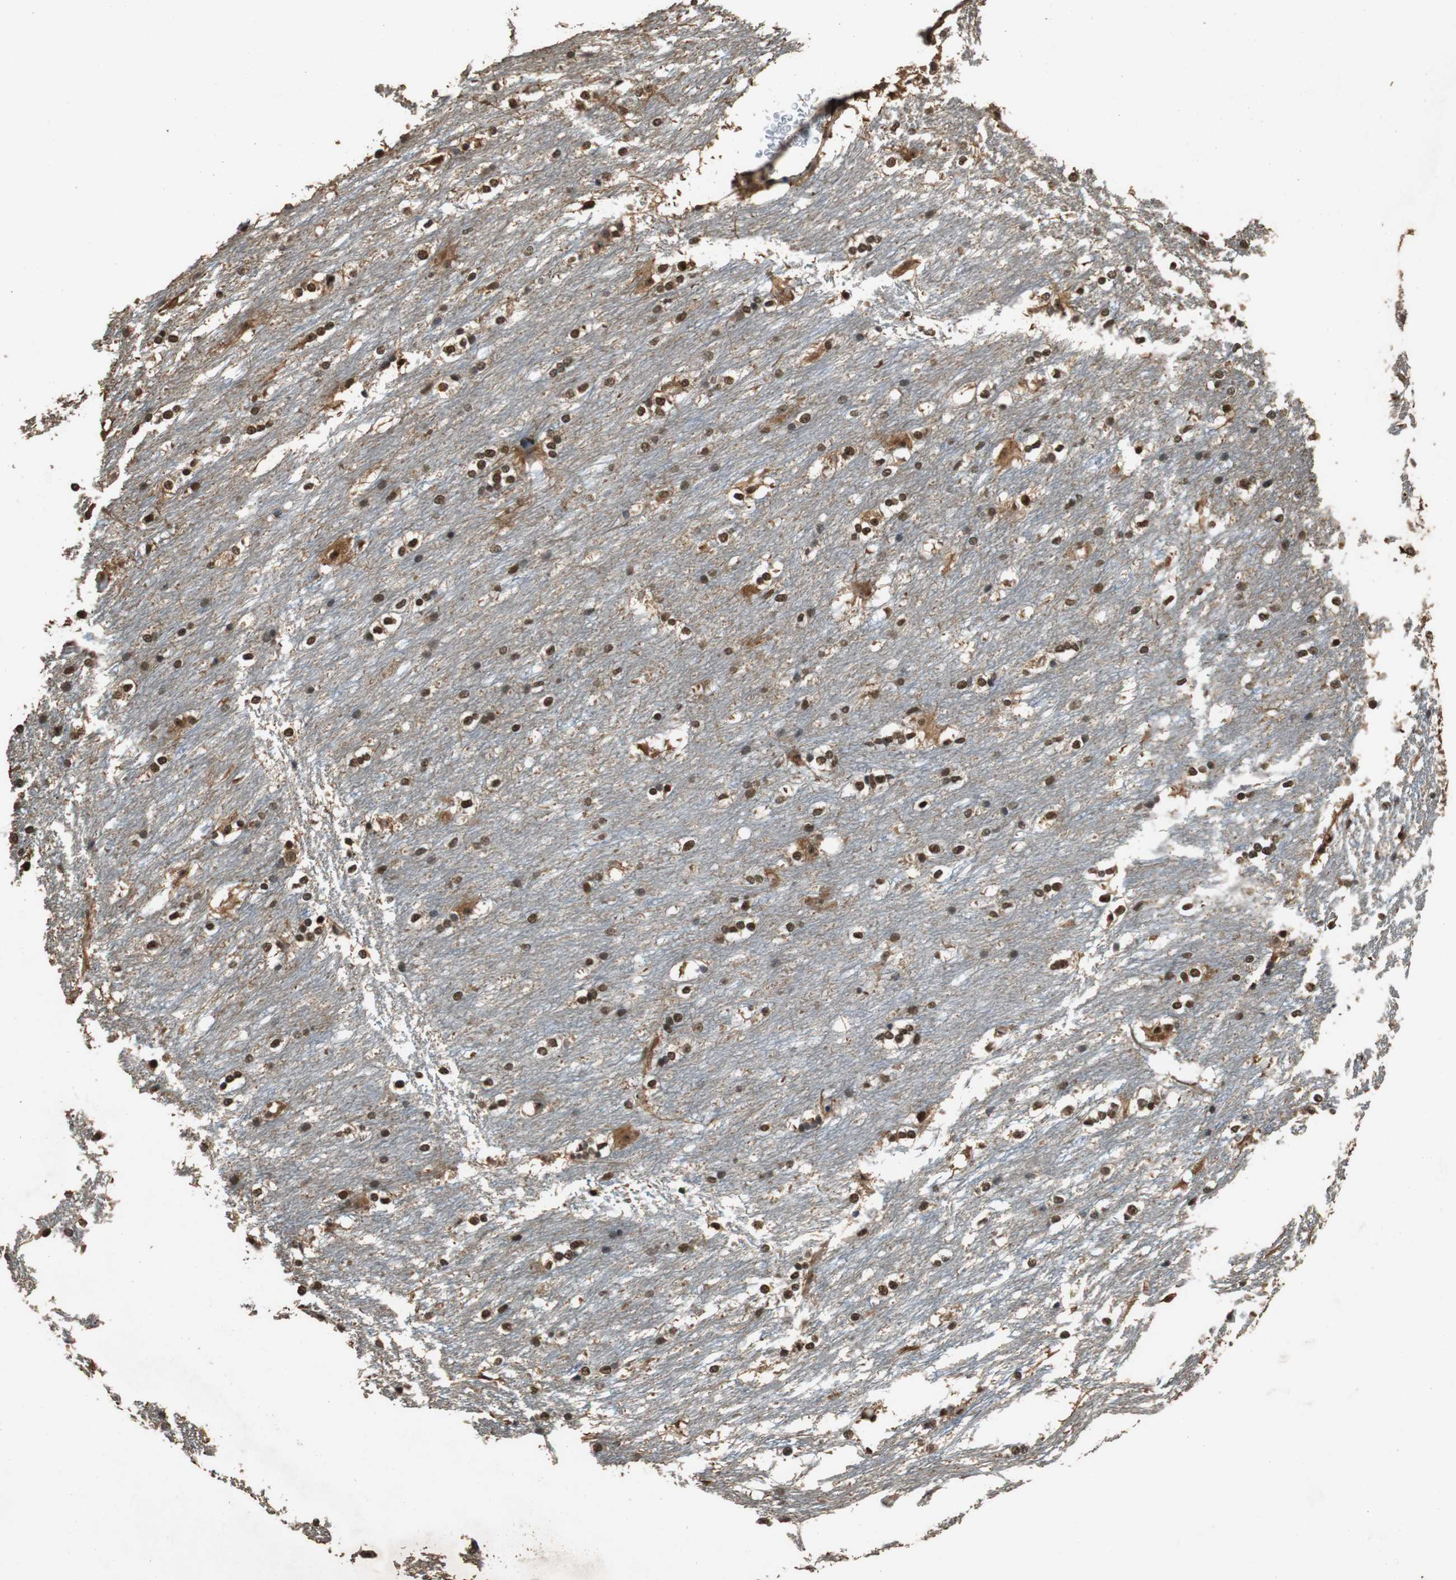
{"staining": {"intensity": "strong", "quantity": ">75%", "location": "nuclear"}, "tissue": "caudate", "cell_type": "Glial cells", "image_type": "normal", "snomed": [{"axis": "morphology", "description": "Normal tissue, NOS"}, {"axis": "topography", "description": "Lateral ventricle wall"}], "caption": "About >75% of glial cells in benign caudate demonstrate strong nuclear protein staining as visualized by brown immunohistochemical staining.", "gene": "ZNF18", "patient": {"sex": "female", "age": 19}}